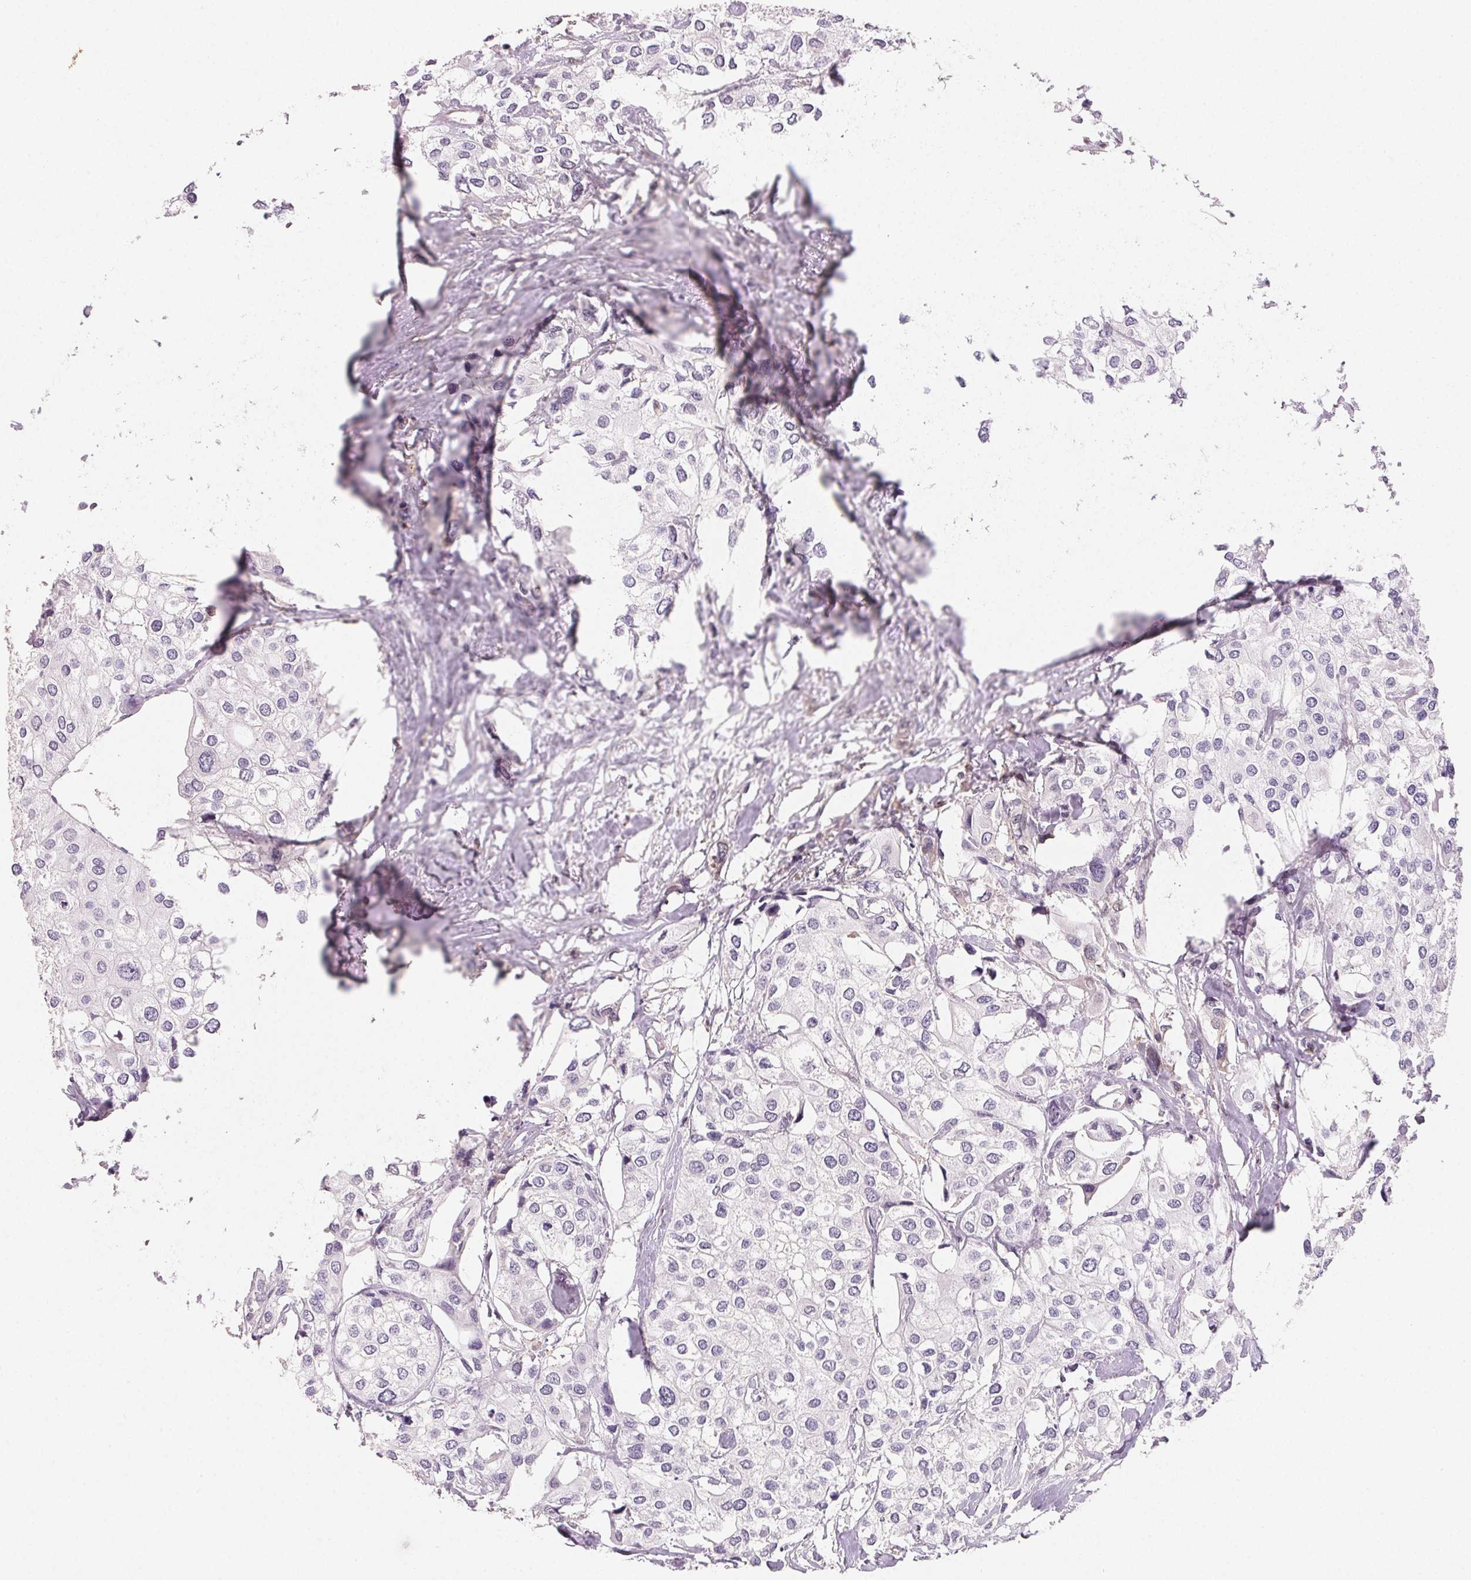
{"staining": {"intensity": "negative", "quantity": "none", "location": "none"}, "tissue": "urothelial cancer", "cell_type": "Tumor cells", "image_type": "cancer", "snomed": [{"axis": "morphology", "description": "Urothelial carcinoma, High grade"}, {"axis": "topography", "description": "Urinary bladder"}], "caption": "Immunohistochemistry of high-grade urothelial carcinoma shows no positivity in tumor cells.", "gene": "GBP1", "patient": {"sex": "male", "age": 64}}